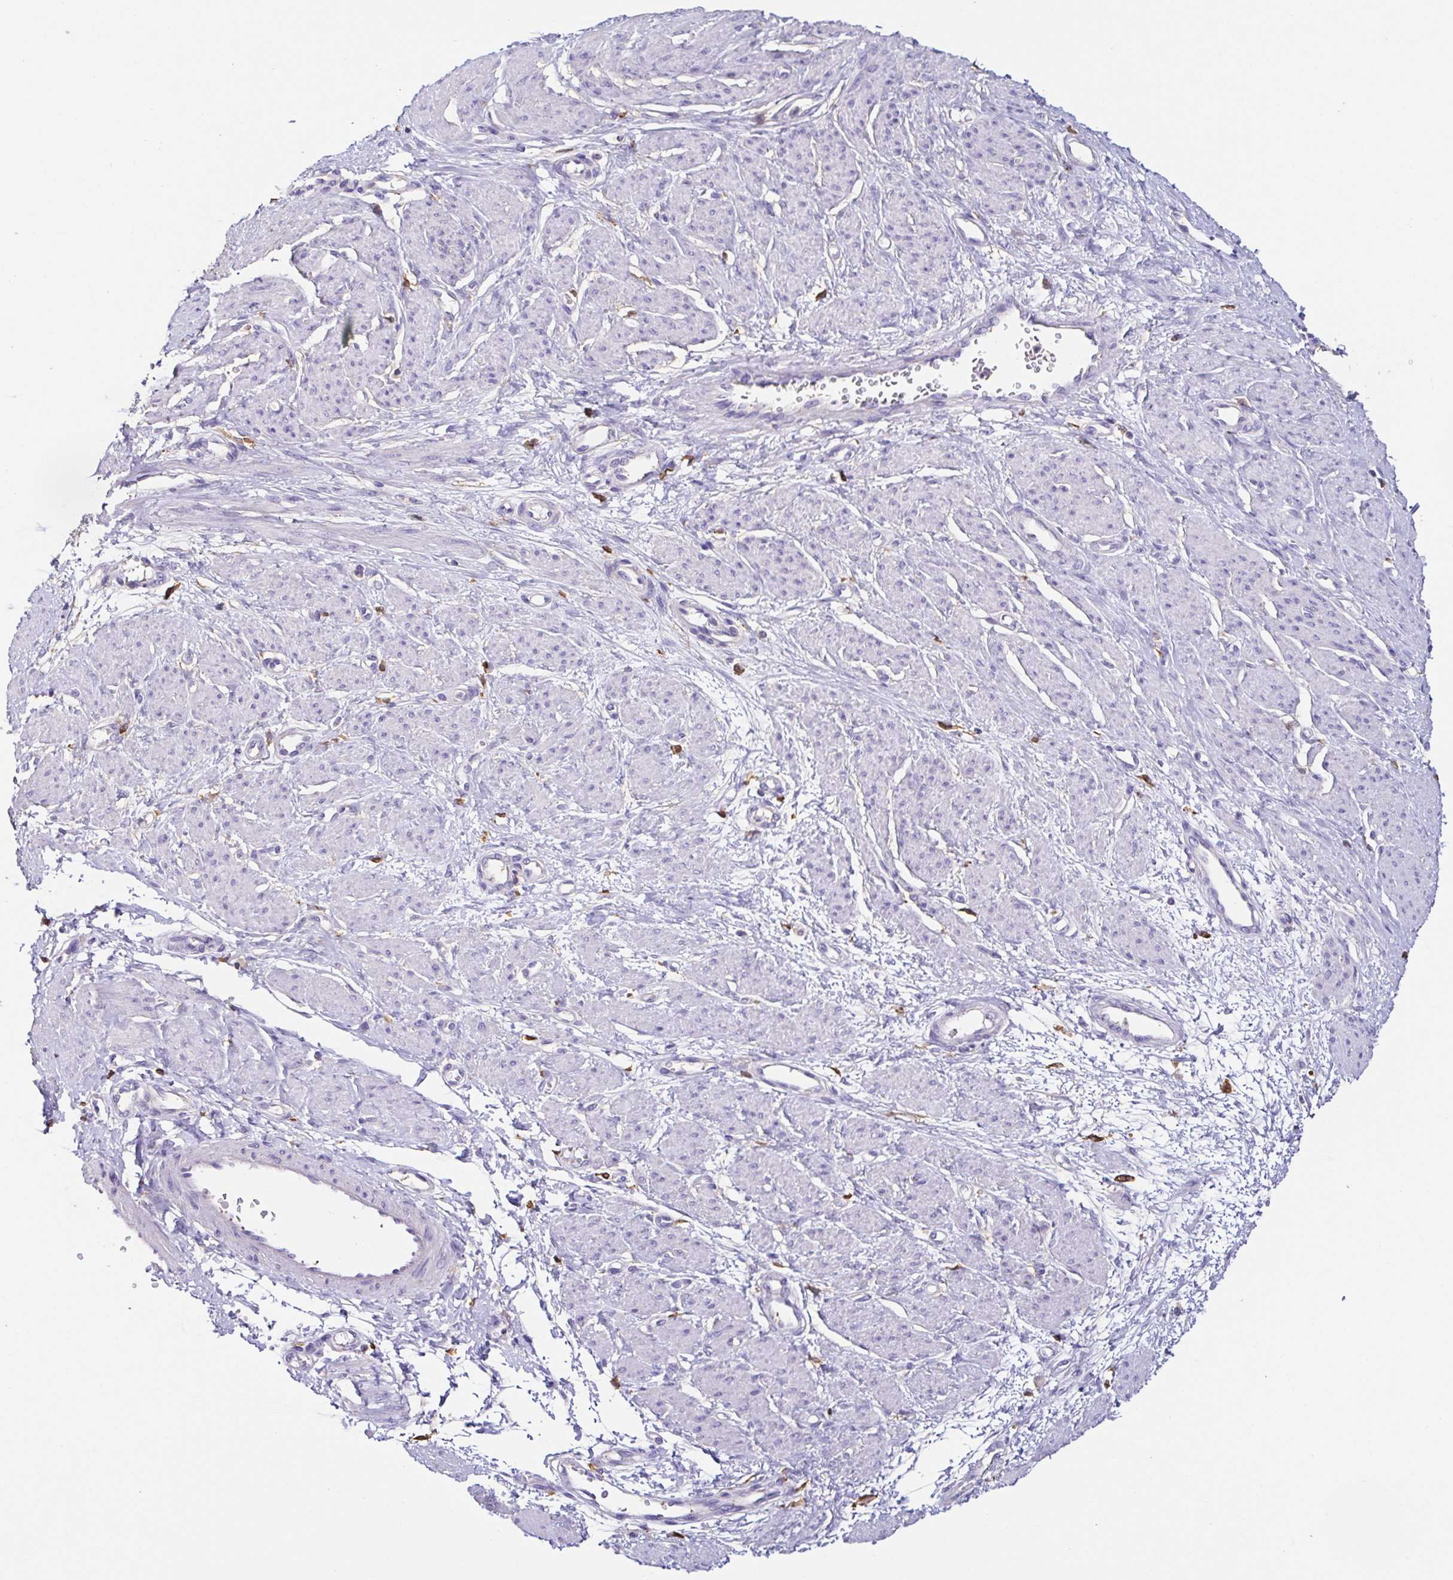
{"staining": {"intensity": "negative", "quantity": "none", "location": "none"}, "tissue": "smooth muscle", "cell_type": "Smooth muscle cells", "image_type": "normal", "snomed": [{"axis": "morphology", "description": "Normal tissue, NOS"}, {"axis": "topography", "description": "Smooth muscle"}, {"axis": "topography", "description": "Uterus"}], "caption": "Smooth muscle stained for a protein using immunohistochemistry (IHC) exhibits no staining smooth muscle cells.", "gene": "ANXA10", "patient": {"sex": "female", "age": 39}}